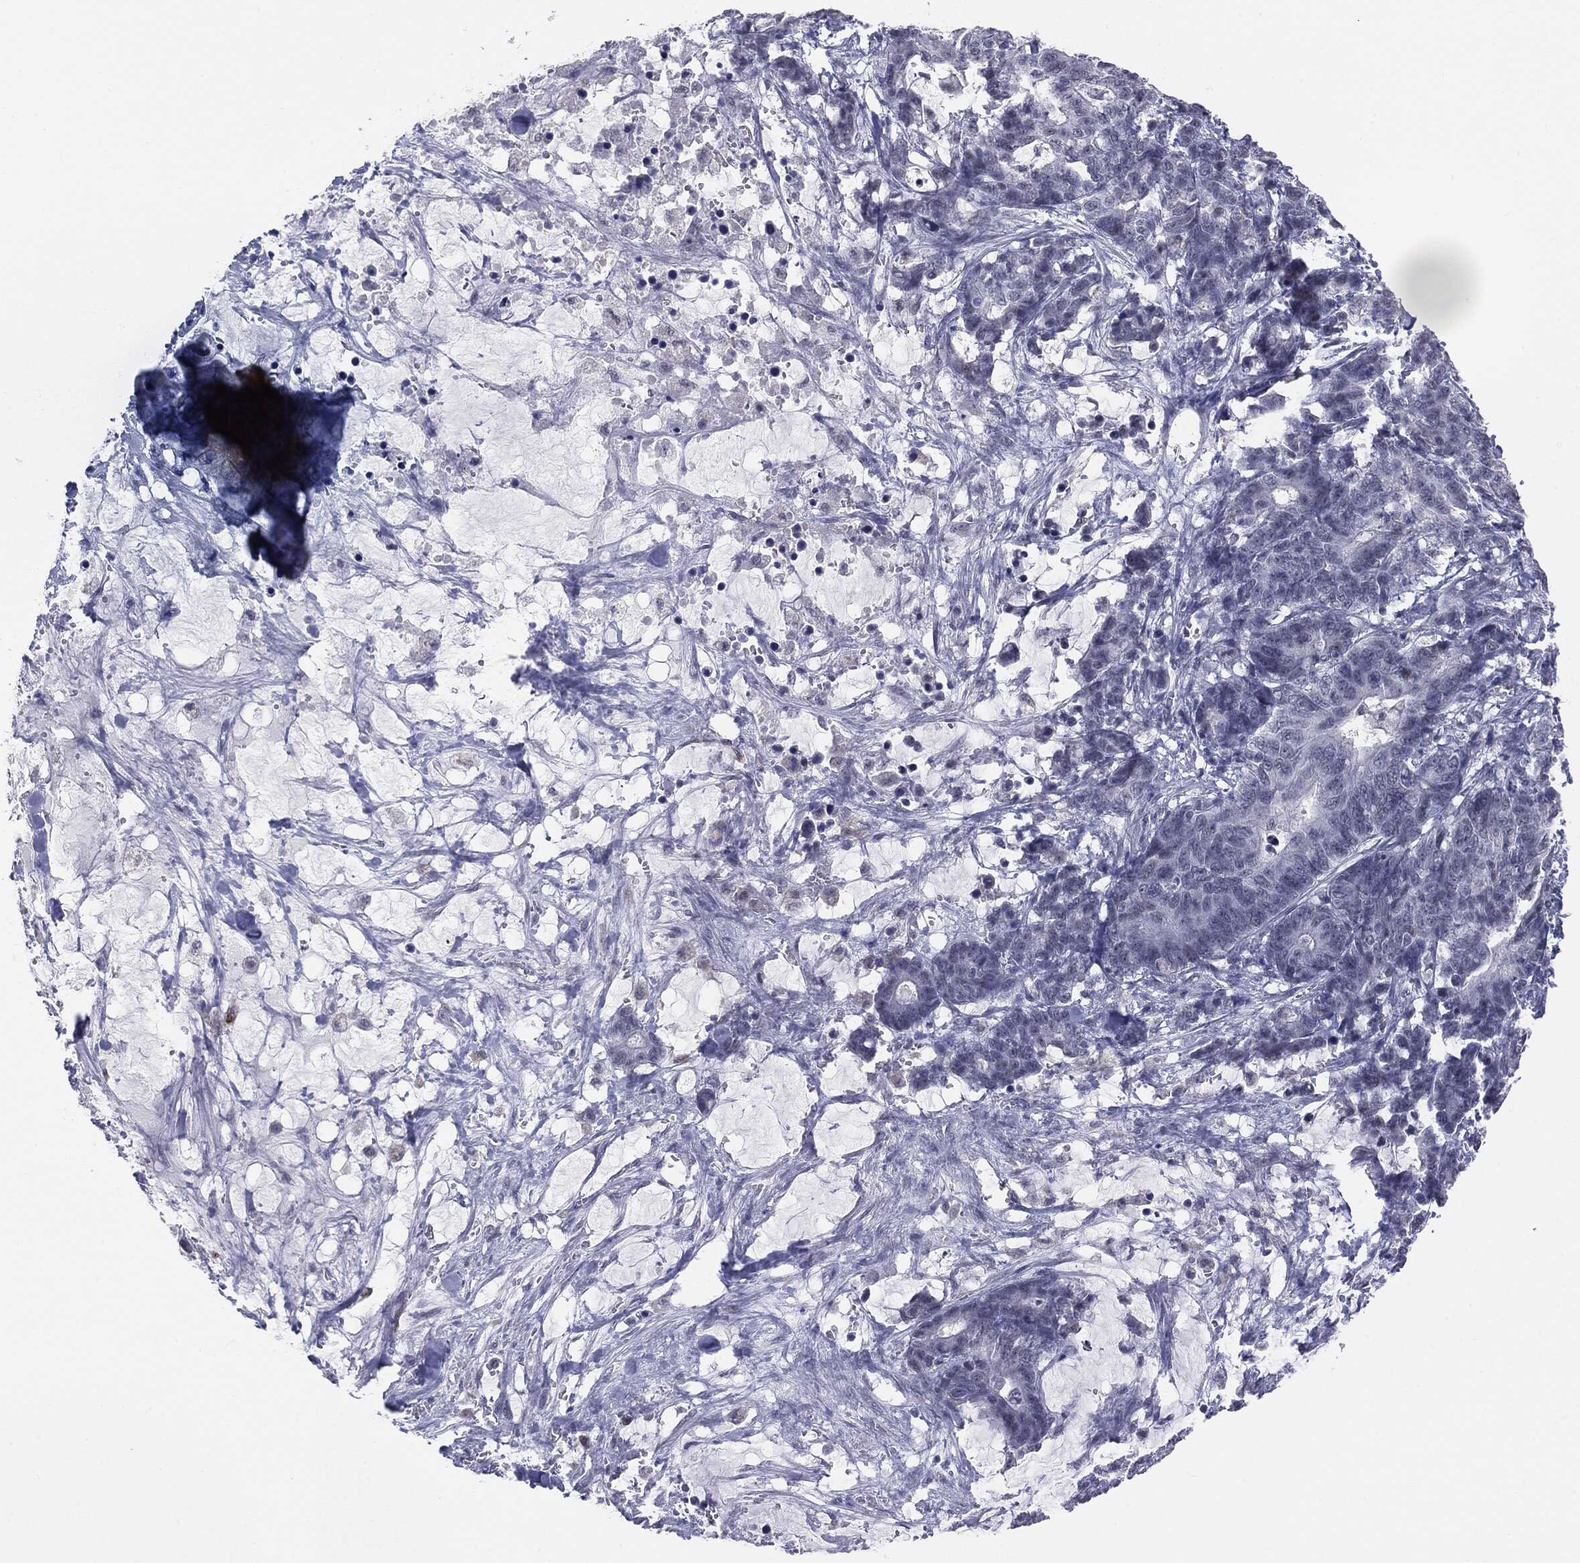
{"staining": {"intensity": "negative", "quantity": "none", "location": "none"}, "tissue": "stomach cancer", "cell_type": "Tumor cells", "image_type": "cancer", "snomed": [{"axis": "morphology", "description": "Normal tissue, NOS"}, {"axis": "morphology", "description": "Adenocarcinoma, NOS"}, {"axis": "topography", "description": "Stomach"}], "caption": "Tumor cells are negative for protein expression in human adenocarcinoma (stomach). The staining is performed using DAB (3,3'-diaminobenzidine) brown chromogen with nuclei counter-stained in using hematoxylin.", "gene": "SLC5A5", "patient": {"sex": "female", "age": 64}}